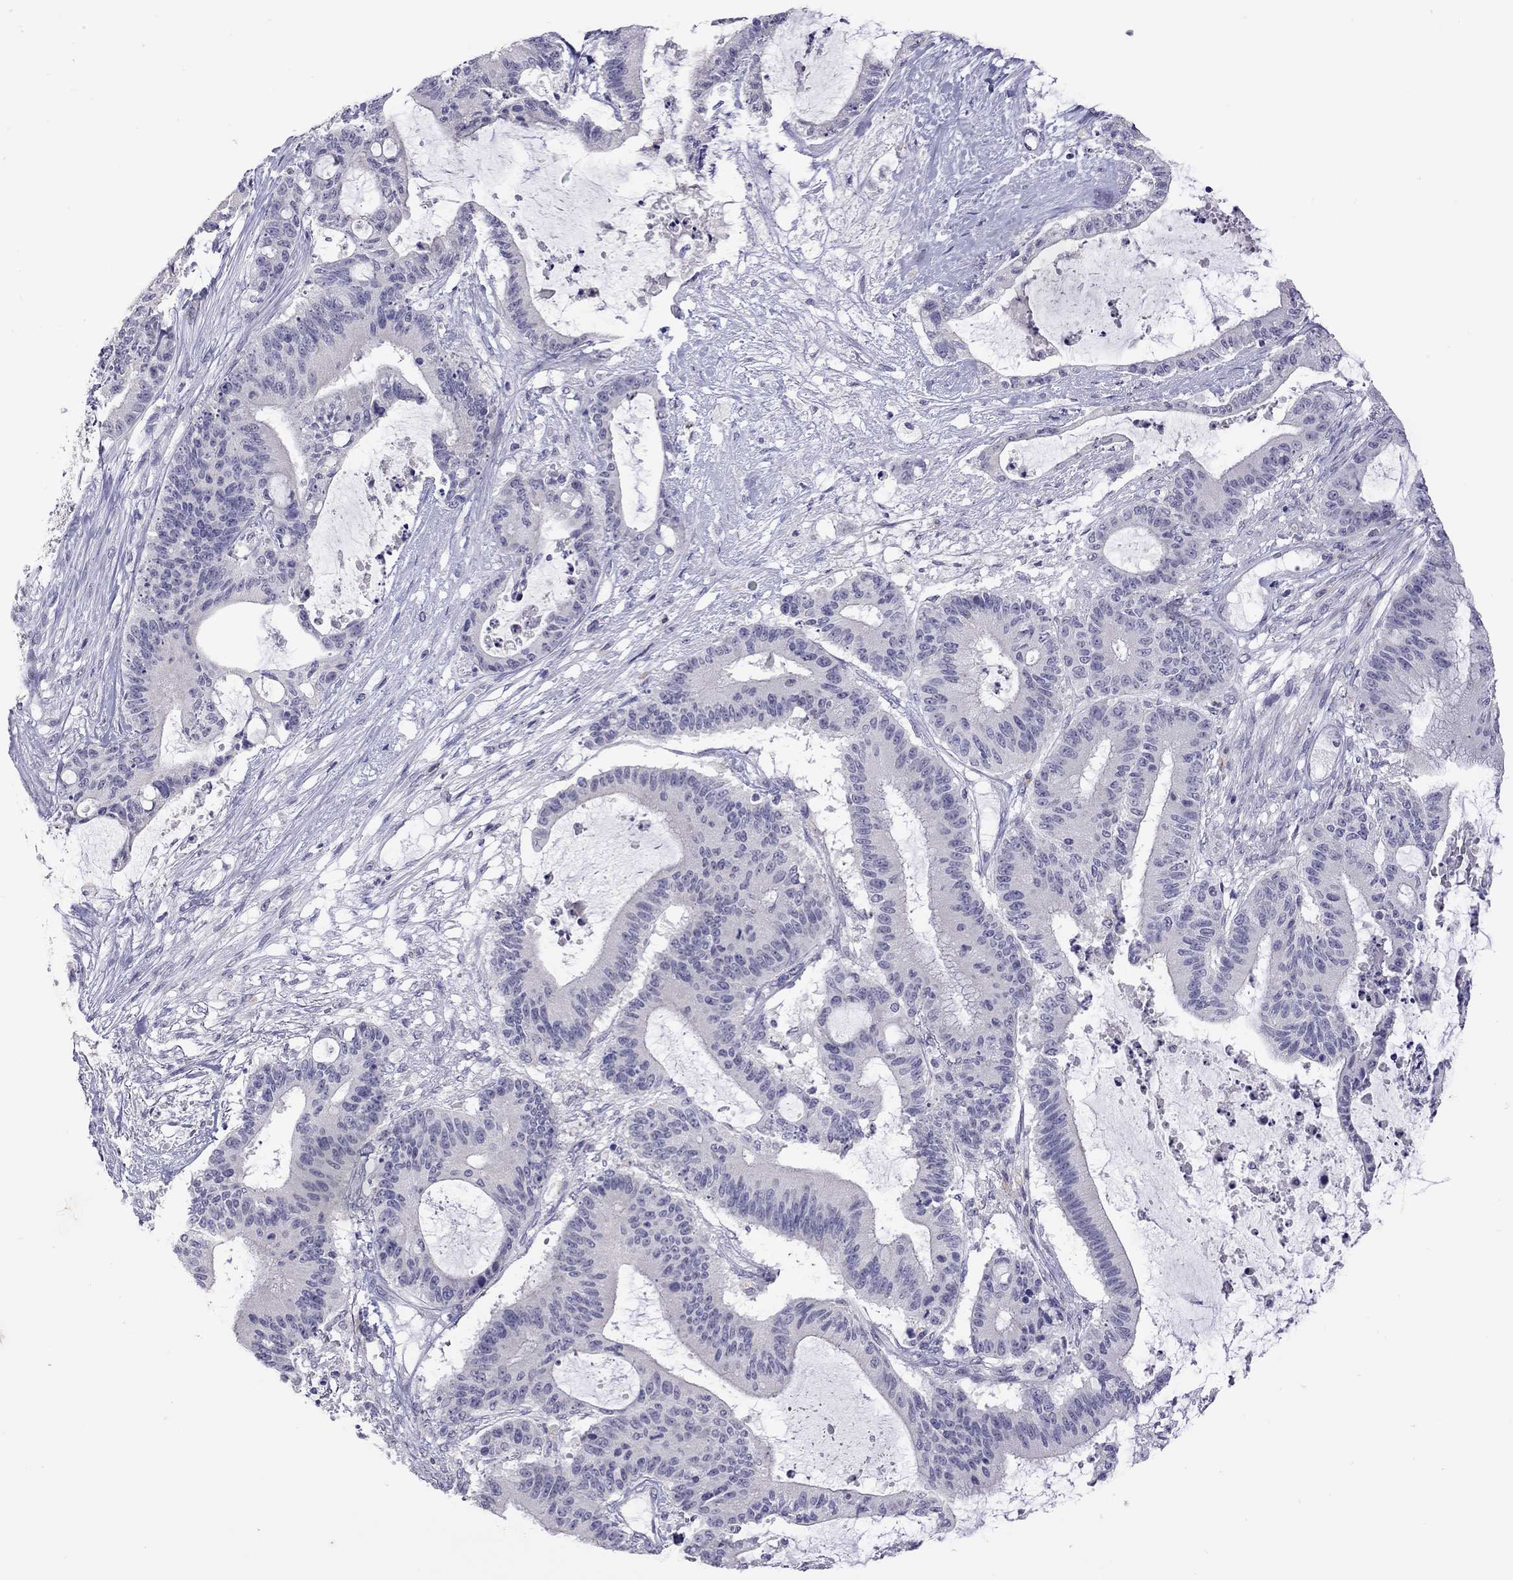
{"staining": {"intensity": "negative", "quantity": "none", "location": "none"}, "tissue": "liver cancer", "cell_type": "Tumor cells", "image_type": "cancer", "snomed": [{"axis": "morphology", "description": "Normal tissue, NOS"}, {"axis": "morphology", "description": "Cholangiocarcinoma"}, {"axis": "topography", "description": "Liver"}, {"axis": "topography", "description": "Peripheral nerve tissue"}], "caption": "There is no significant positivity in tumor cells of liver cancer (cholangiocarcinoma).", "gene": "SLAMF1", "patient": {"sex": "female", "age": 73}}